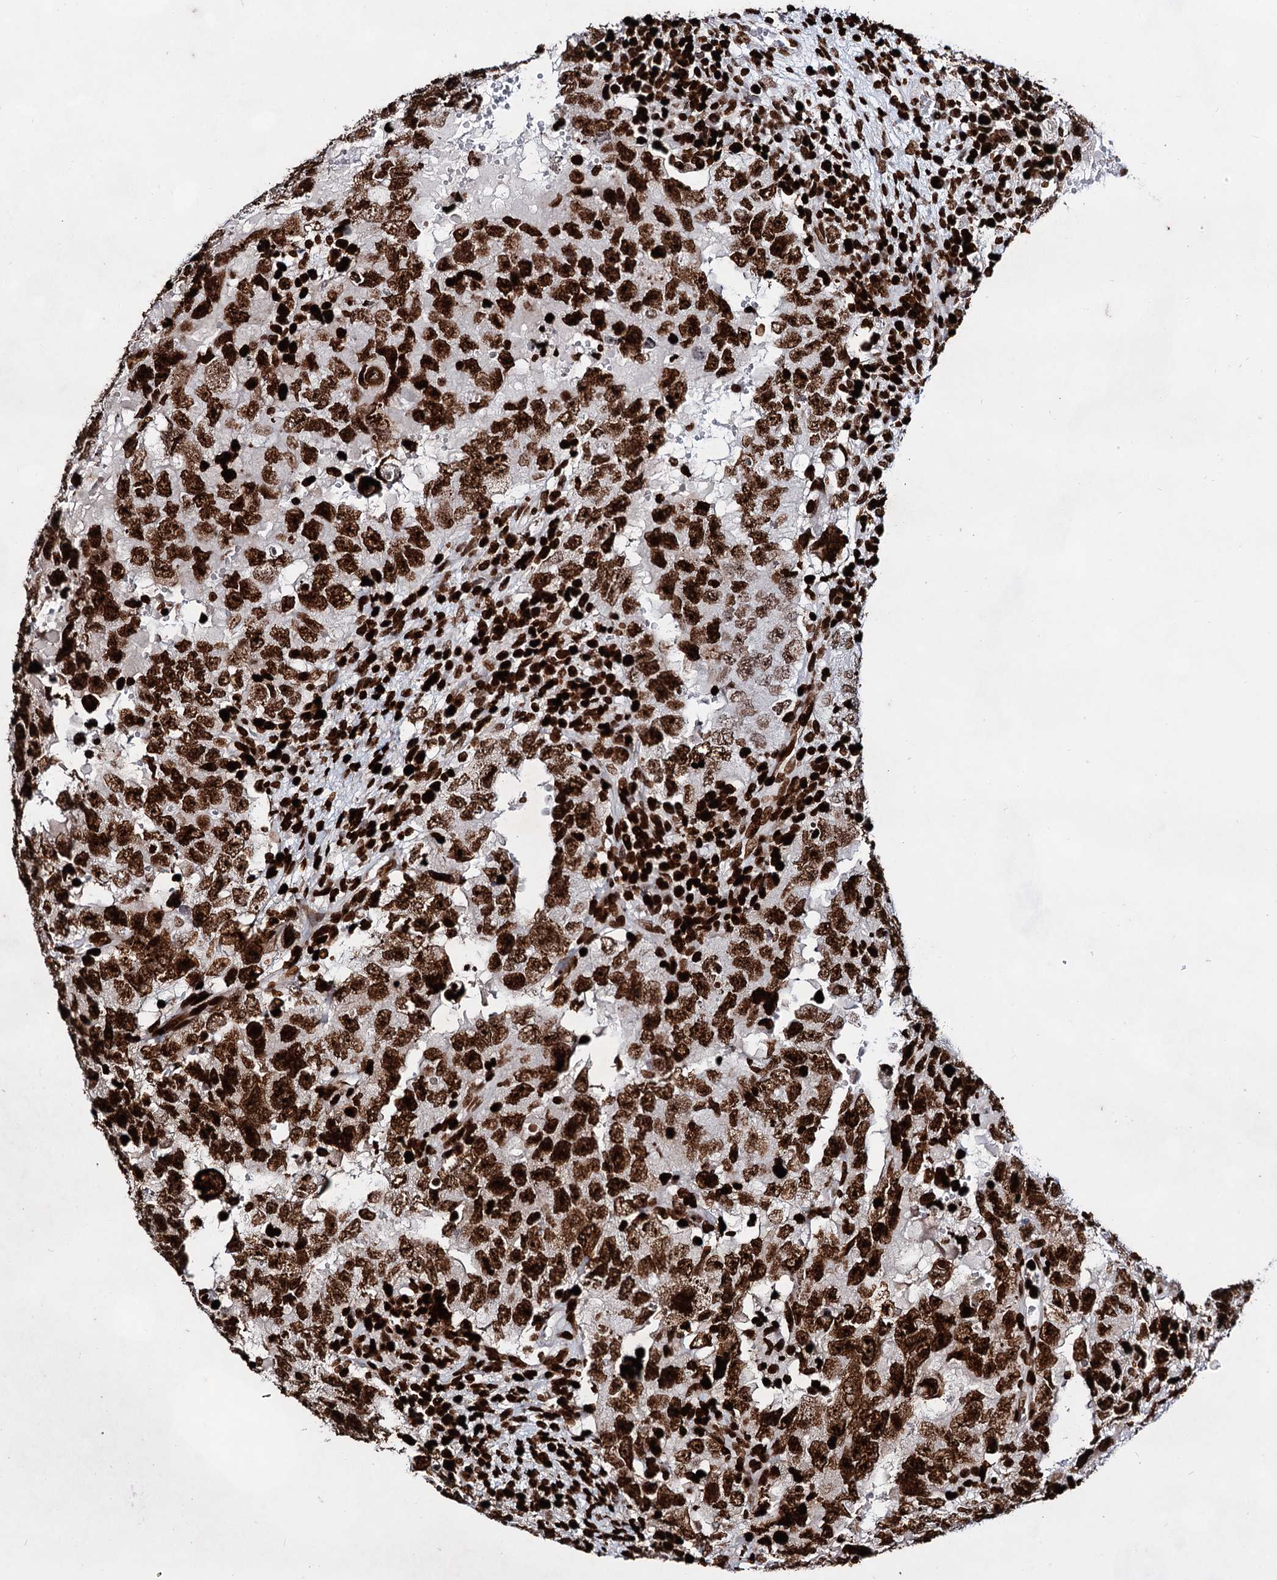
{"staining": {"intensity": "strong", "quantity": ">75%", "location": "nuclear"}, "tissue": "testis cancer", "cell_type": "Tumor cells", "image_type": "cancer", "snomed": [{"axis": "morphology", "description": "Carcinoma, Embryonal, NOS"}, {"axis": "topography", "description": "Testis"}], "caption": "An image of embryonal carcinoma (testis) stained for a protein exhibits strong nuclear brown staining in tumor cells. (Stains: DAB in brown, nuclei in blue, Microscopy: brightfield microscopy at high magnification).", "gene": "HMGB2", "patient": {"sex": "male", "age": 26}}